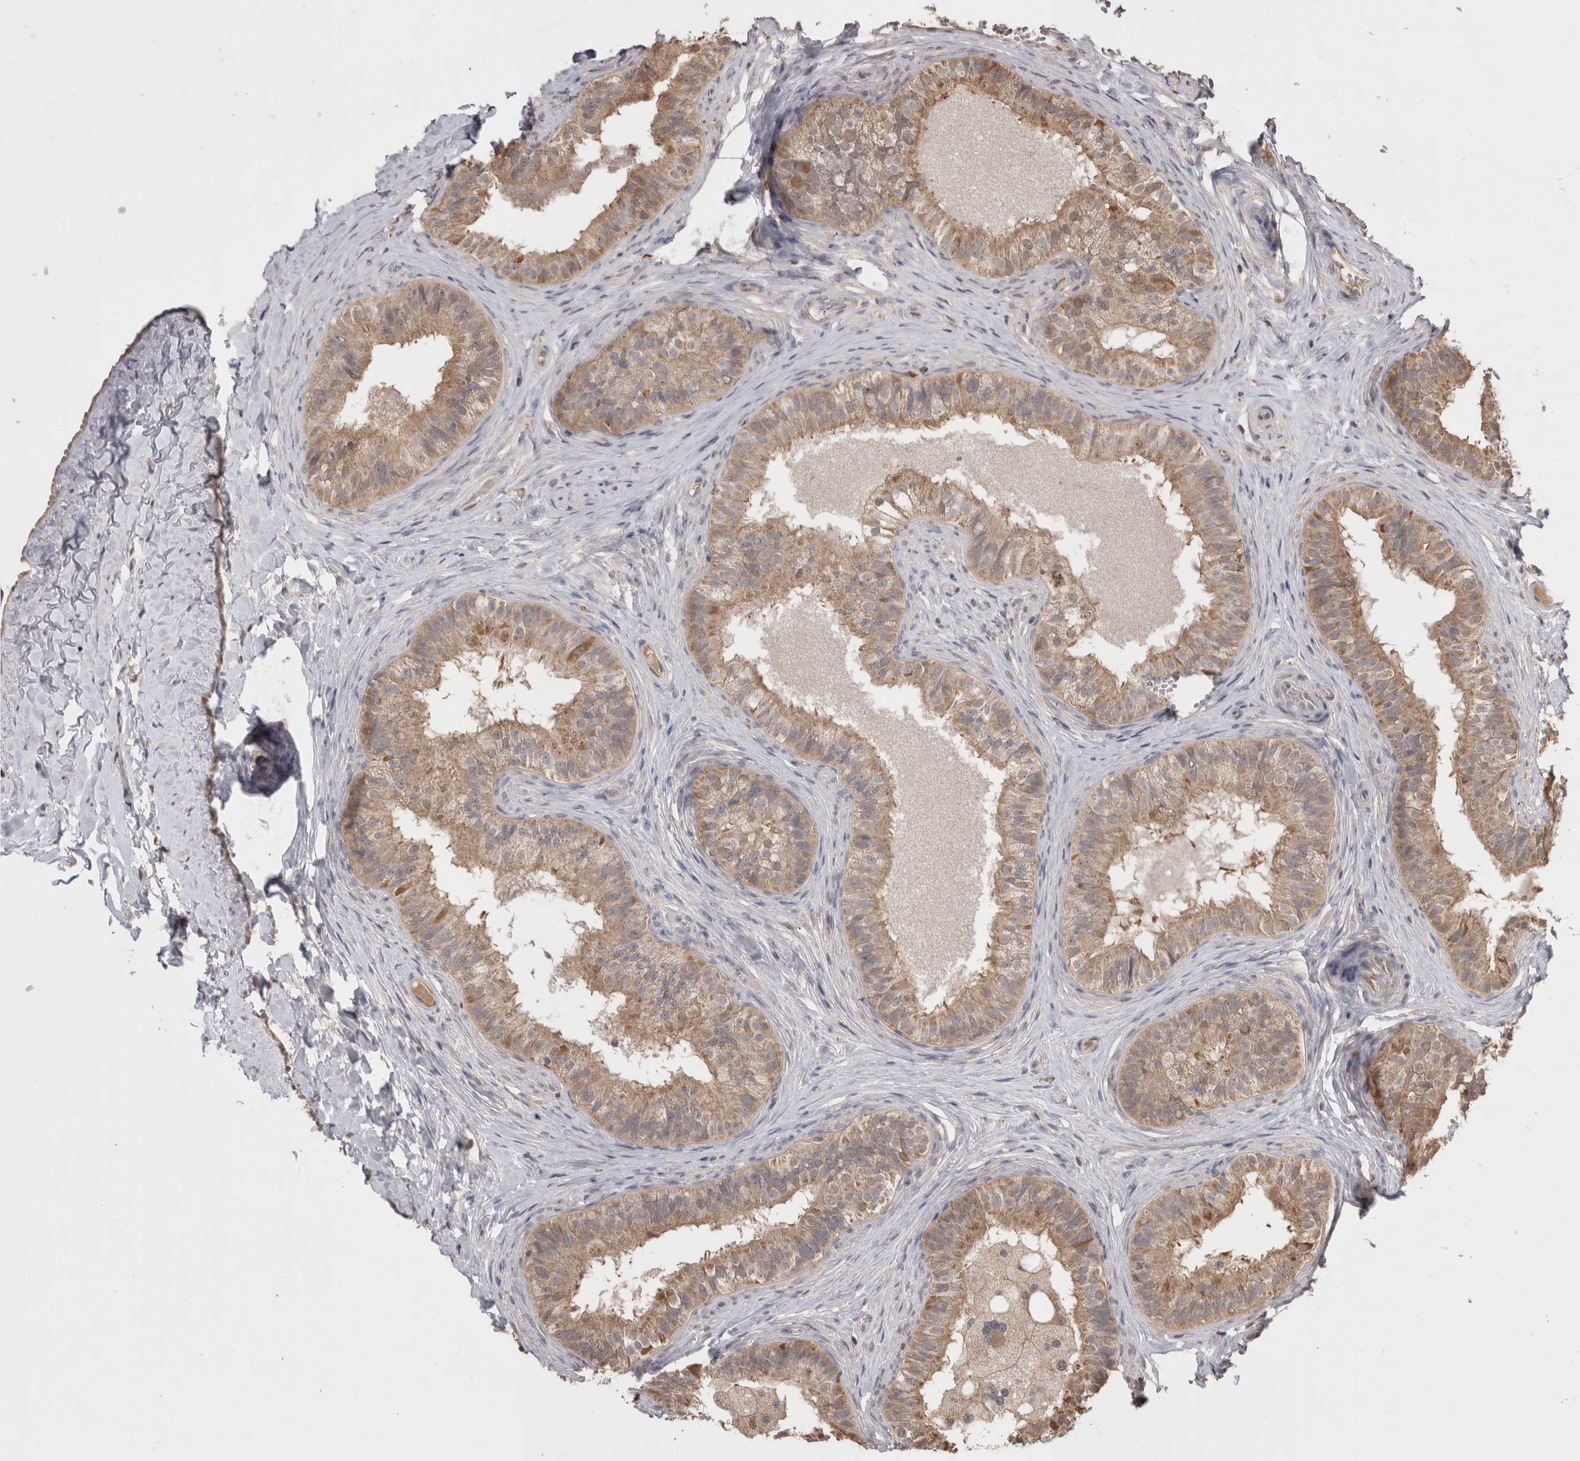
{"staining": {"intensity": "moderate", "quantity": ">75%", "location": "cytoplasmic/membranous"}, "tissue": "epididymis", "cell_type": "Glandular cells", "image_type": "normal", "snomed": [{"axis": "morphology", "description": "Normal tissue, NOS"}, {"axis": "topography", "description": "Epididymis"}], "caption": "Immunohistochemical staining of normal epididymis demonstrates >75% levels of moderate cytoplasmic/membranous protein staining in approximately >75% of glandular cells. The staining was performed using DAB to visualize the protein expression in brown, while the nuclei were stained in blue with hematoxylin (Magnification: 20x).", "gene": "PREP", "patient": {"sex": "male", "age": 49}}